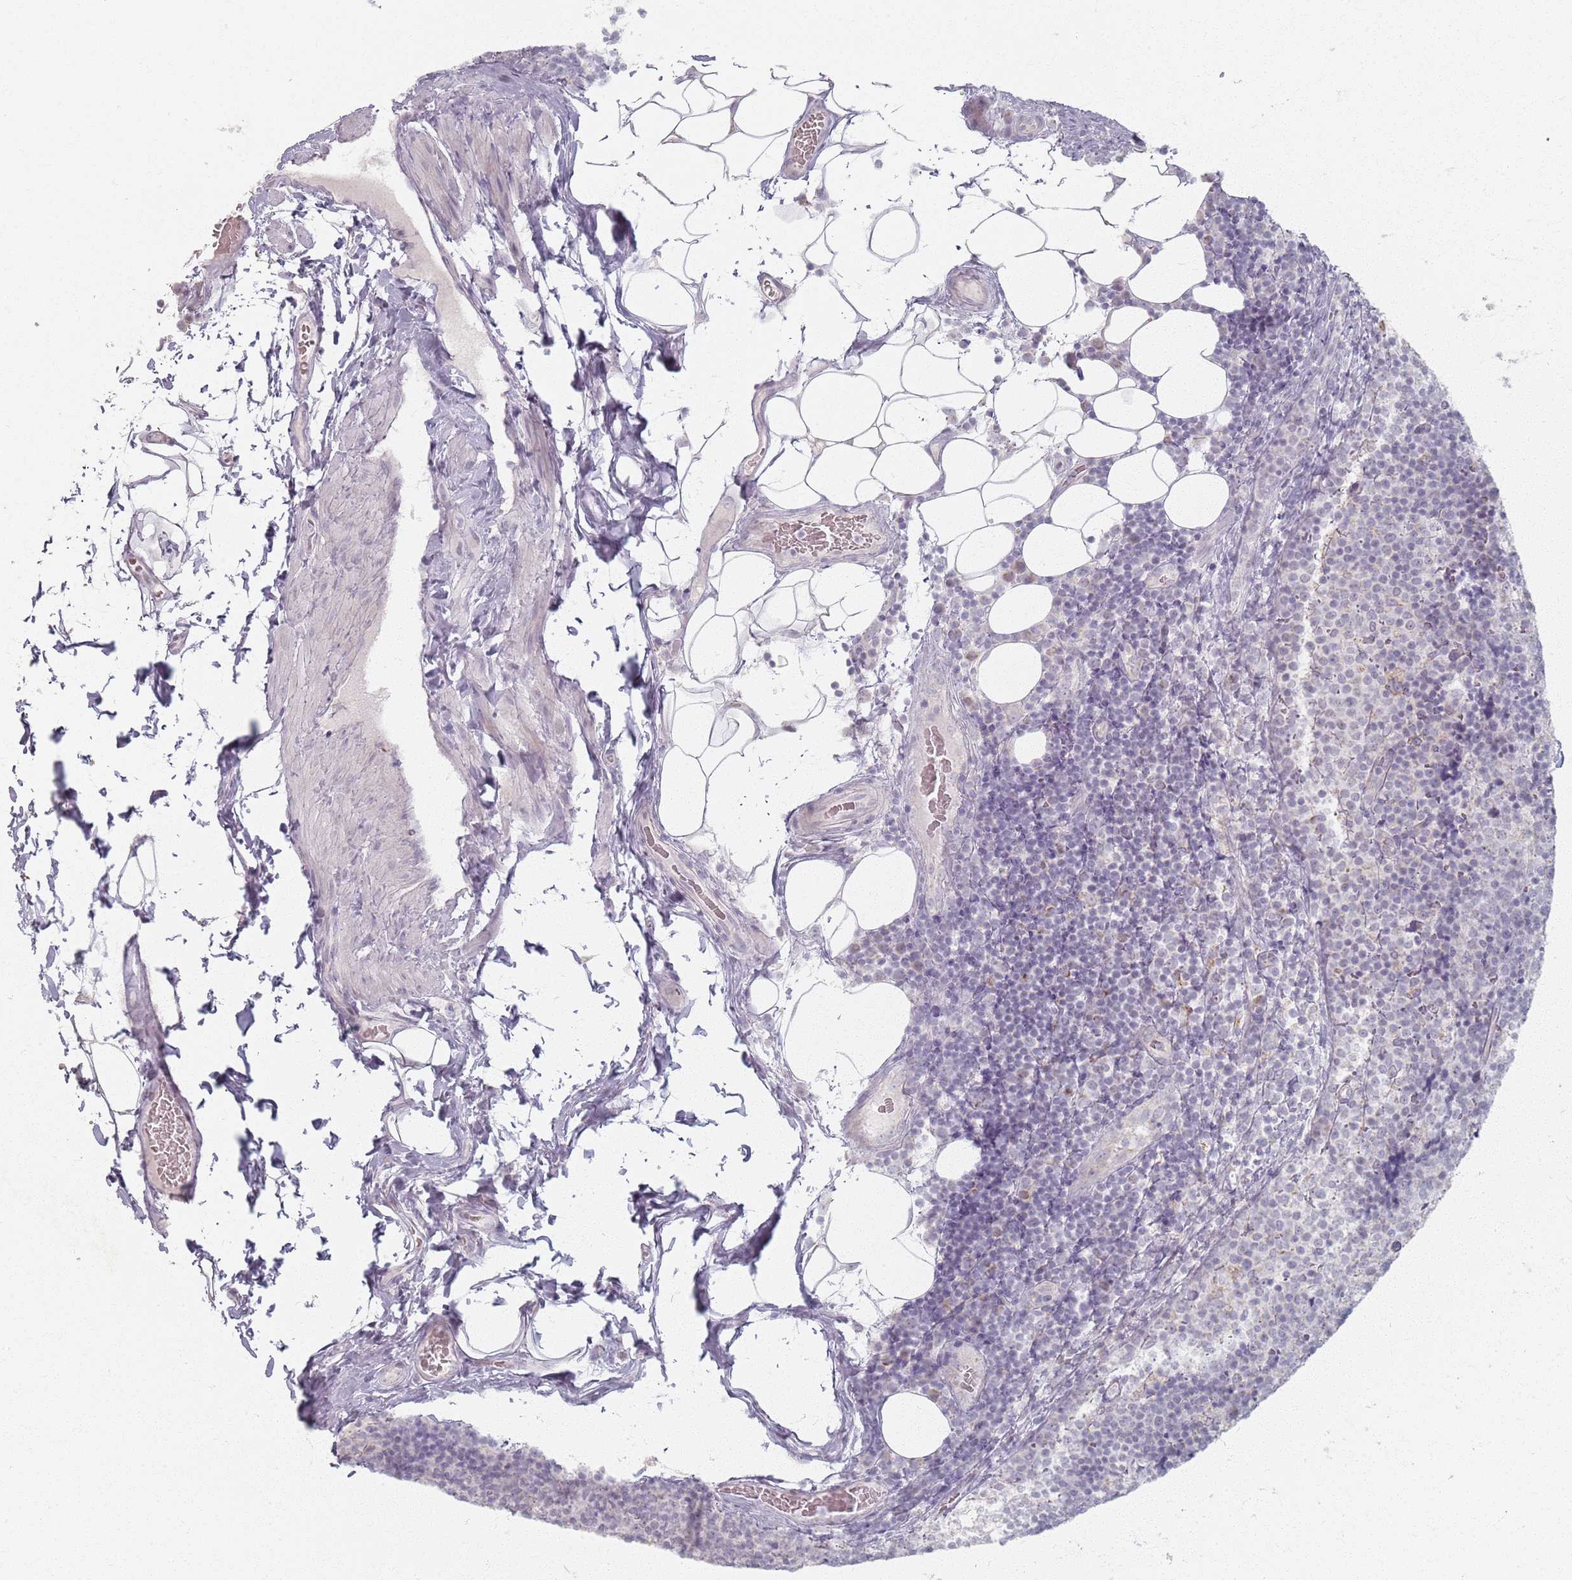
{"staining": {"intensity": "negative", "quantity": "none", "location": "none"}, "tissue": "lymph node", "cell_type": "Germinal center cells", "image_type": "normal", "snomed": [{"axis": "morphology", "description": "Normal tissue, NOS"}, {"axis": "topography", "description": "Lymph node"}], "caption": "Immunohistochemistry (IHC) image of normal lymph node: human lymph node stained with DAB (3,3'-diaminobenzidine) reveals no significant protein expression in germinal center cells. The staining was performed using DAB to visualize the protein expression in brown, while the nuclei were stained in blue with hematoxylin (Magnification: 20x).", "gene": "PKD2L2", "patient": {"sex": "female", "age": 31}}